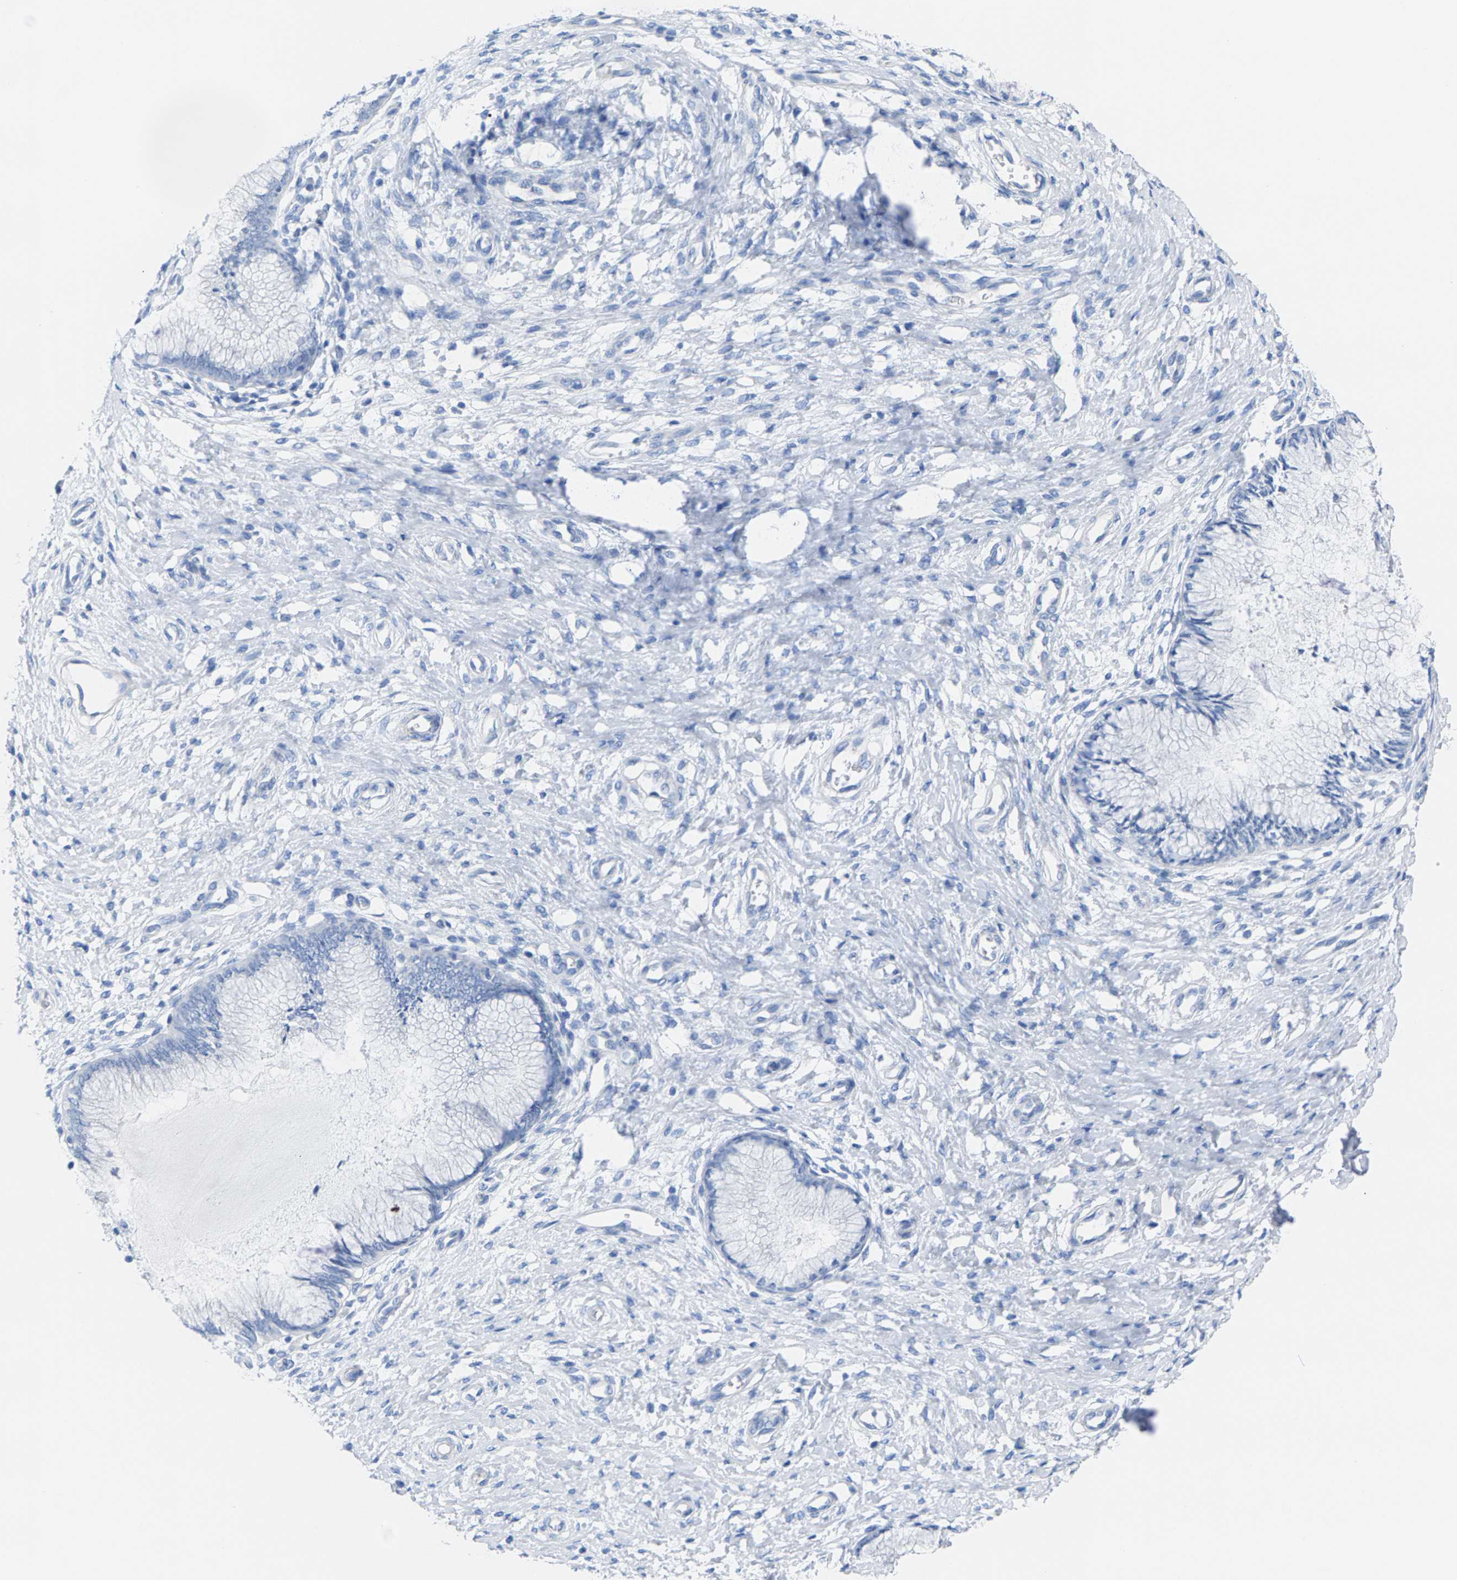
{"staining": {"intensity": "negative", "quantity": "none", "location": "none"}, "tissue": "cervix", "cell_type": "Glandular cells", "image_type": "normal", "snomed": [{"axis": "morphology", "description": "Normal tissue, NOS"}, {"axis": "topography", "description": "Cervix"}], "caption": "A photomicrograph of cervix stained for a protein shows no brown staining in glandular cells. Brightfield microscopy of IHC stained with DAB (brown) and hematoxylin (blue), captured at high magnification.", "gene": "CPA1", "patient": {"sex": "female", "age": 55}}